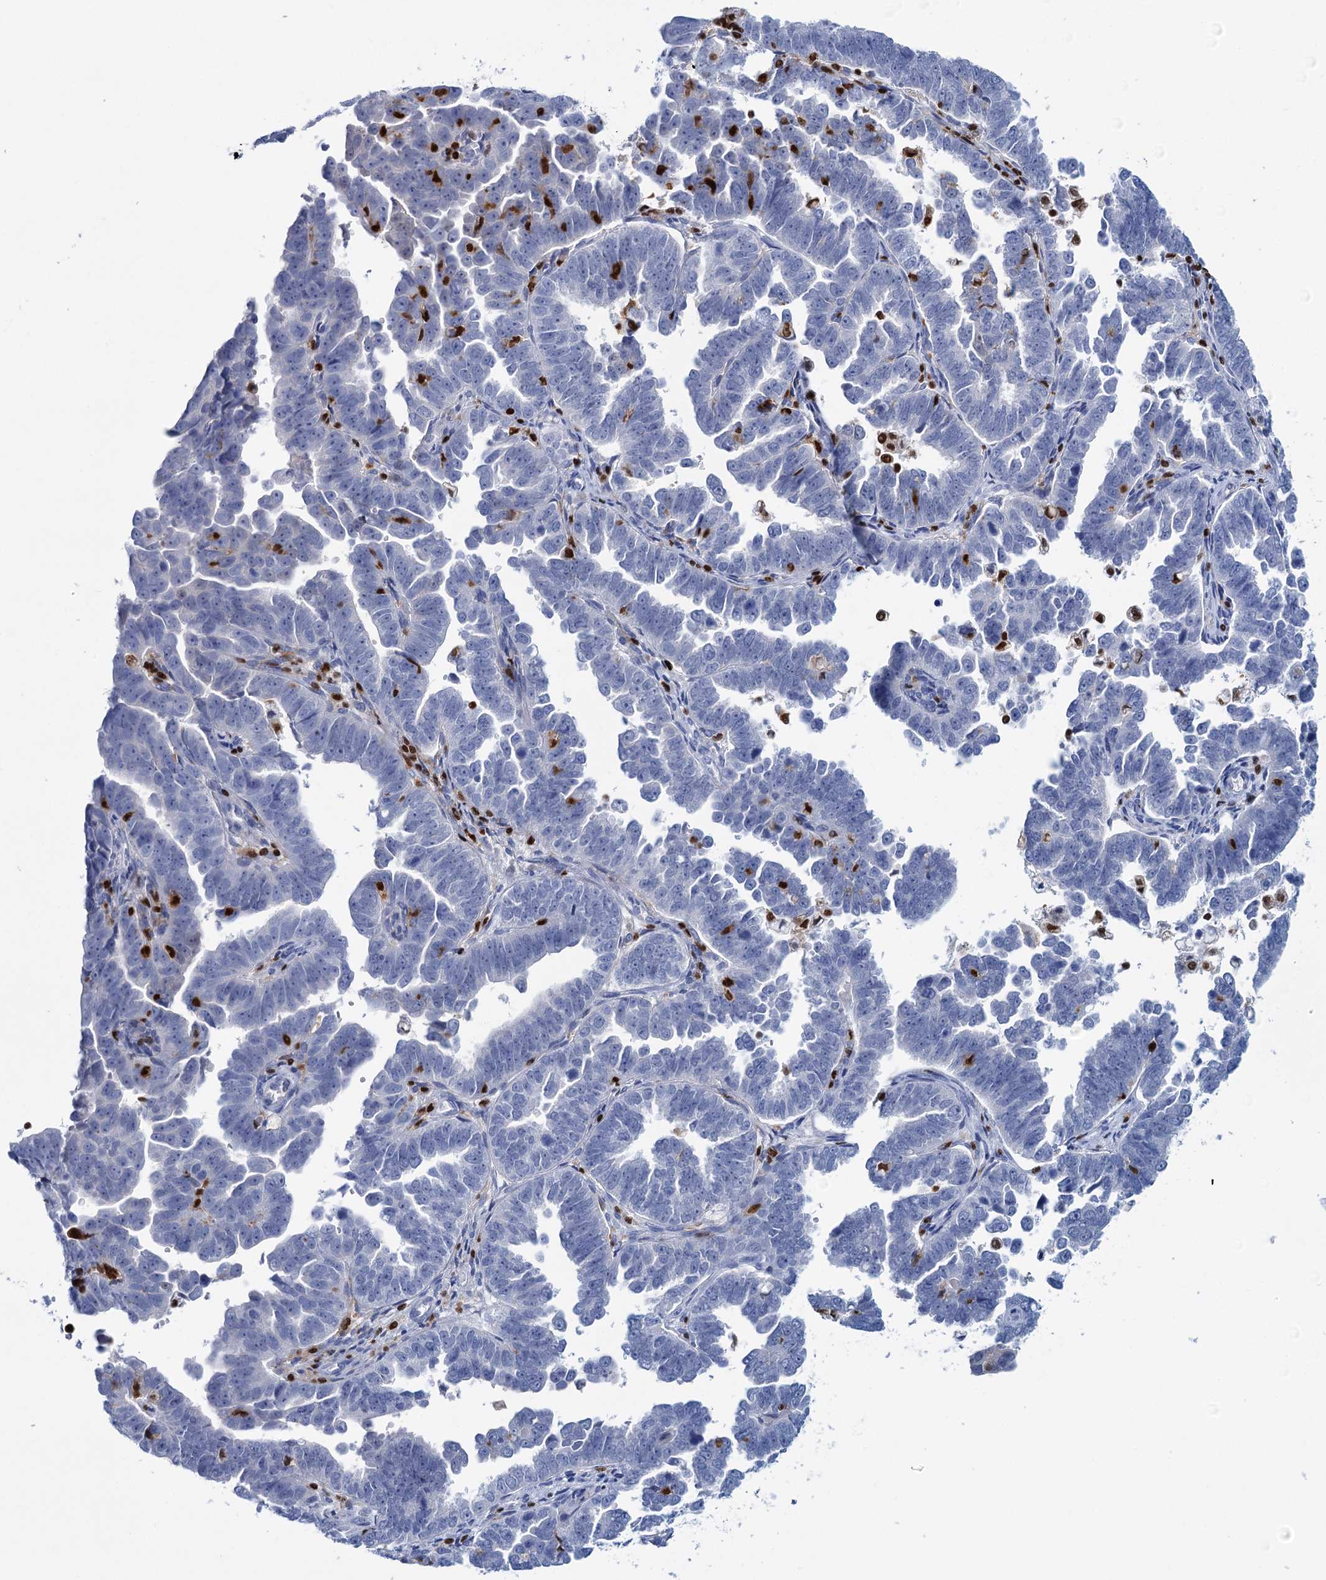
{"staining": {"intensity": "negative", "quantity": "none", "location": "none"}, "tissue": "endometrial cancer", "cell_type": "Tumor cells", "image_type": "cancer", "snomed": [{"axis": "morphology", "description": "Adenocarcinoma, NOS"}, {"axis": "topography", "description": "Endometrium"}], "caption": "This is an immunohistochemistry (IHC) image of human adenocarcinoma (endometrial). There is no staining in tumor cells.", "gene": "CELF2", "patient": {"sex": "female", "age": 75}}